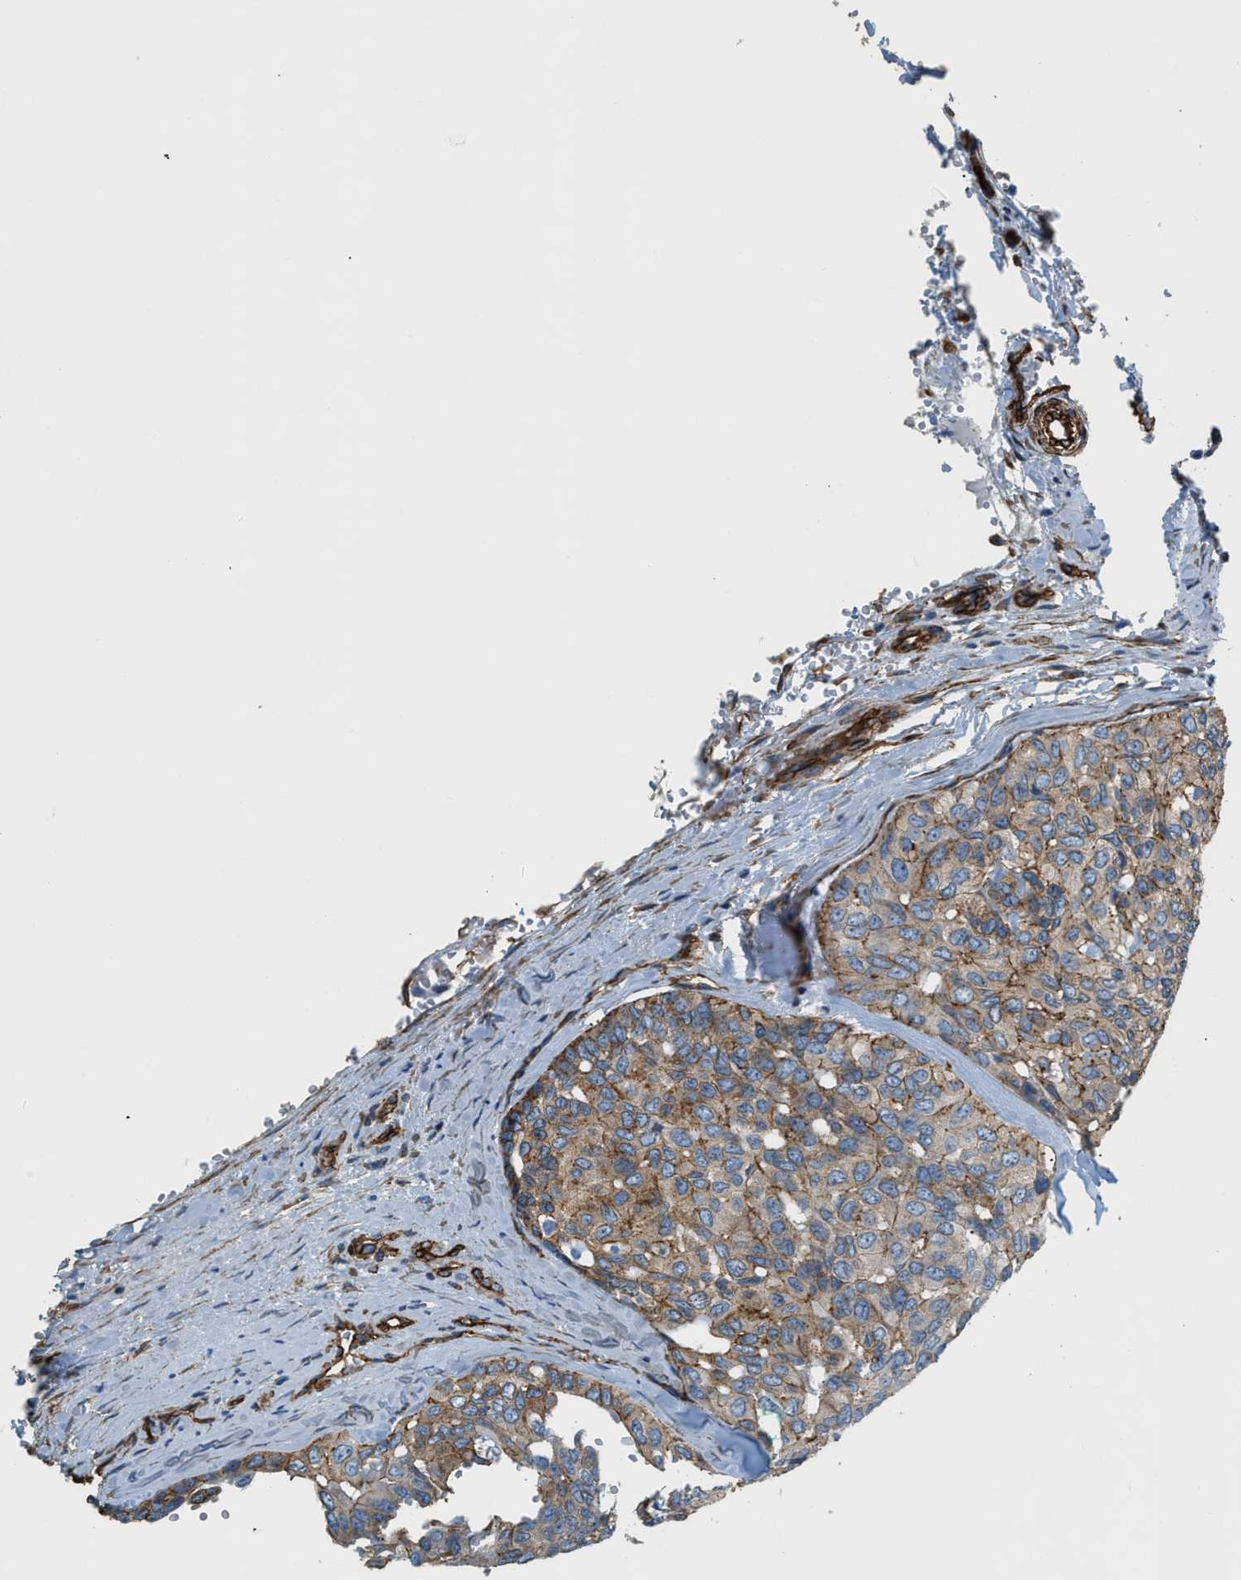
{"staining": {"intensity": "moderate", "quantity": ">75%", "location": "cytoplasmic/membranous"}, "tissue": "head and neck cancer", "cell_type": "Tumor cells", "image_type": "cancer", "snomed": [{"axis": "morphology", "description": "Adenocarcinoma, NOS"}, {"axis": "topography", "description": "Salivary gland, NOS"}, {"axis": "topography", "description": "Head-Neck"}], "caption": "DAB immunohistochemical staining of head and neck adenocarcinoma exhibits moderate cytoplasmic/membranous protein staining in approximately >75% of tumor cells.", "gene": "TMEM43", "patient": {"sex": "female", "age": 76}}